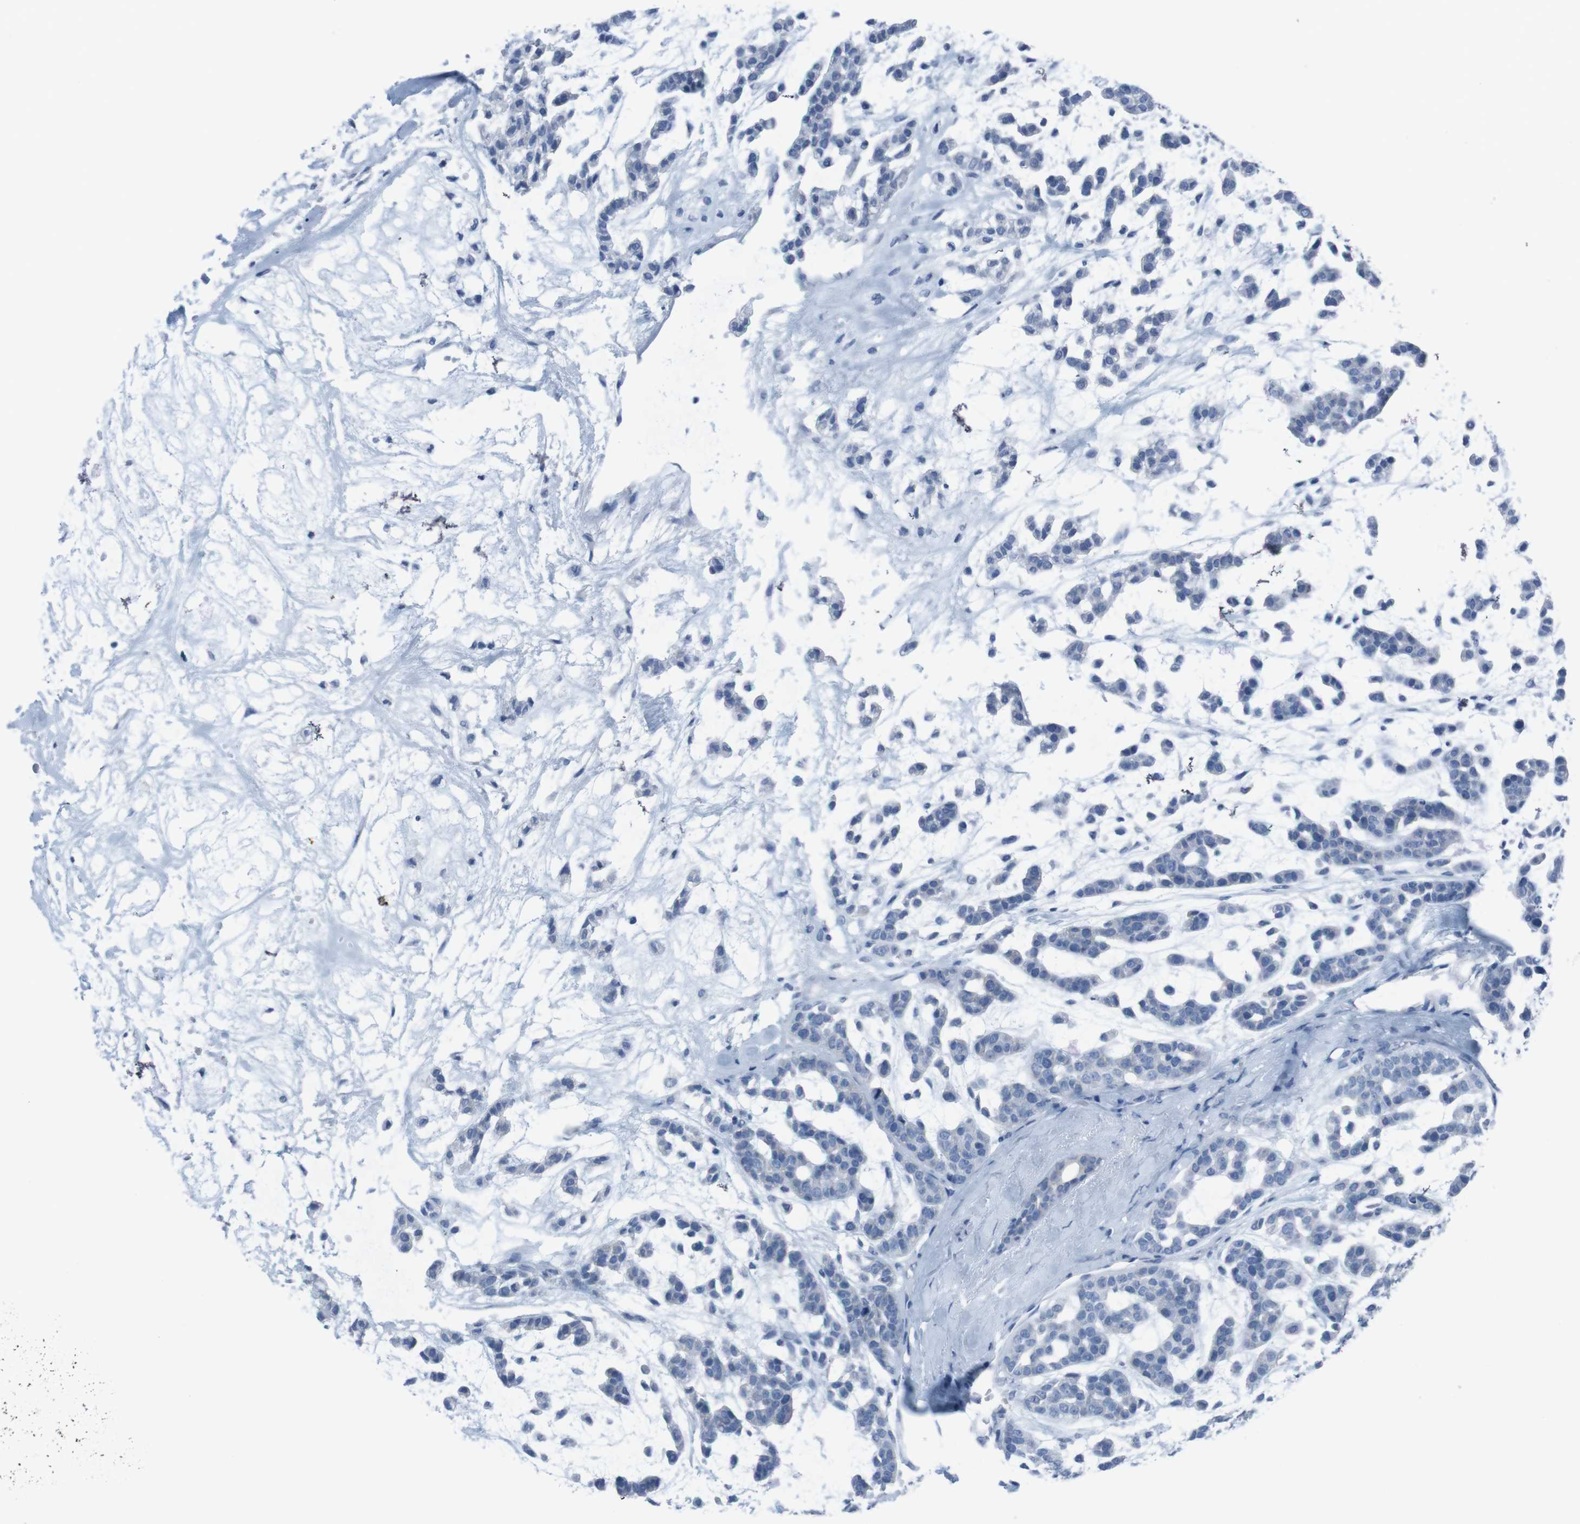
{"staining": {"intensity": "negative", "quantity": "none", "location": "none"}, "tissue": "head and neck cancer", "cell_type": "Tumor cells", "image_type": "cancer", "snomed": [{"axis": "morphology", "description": "Adenocarcinoma, NOS"}, {"axis": "morphology", "description": "Adenoma, NOS"}, {"axis": "topography", "description": "Head-Neck"}], "caption": "Tumor cells are negative for protein expression in human head and neck cancer.", "gene": "ST6GAL1", "patient": {"sex": "female", "age": 55}}